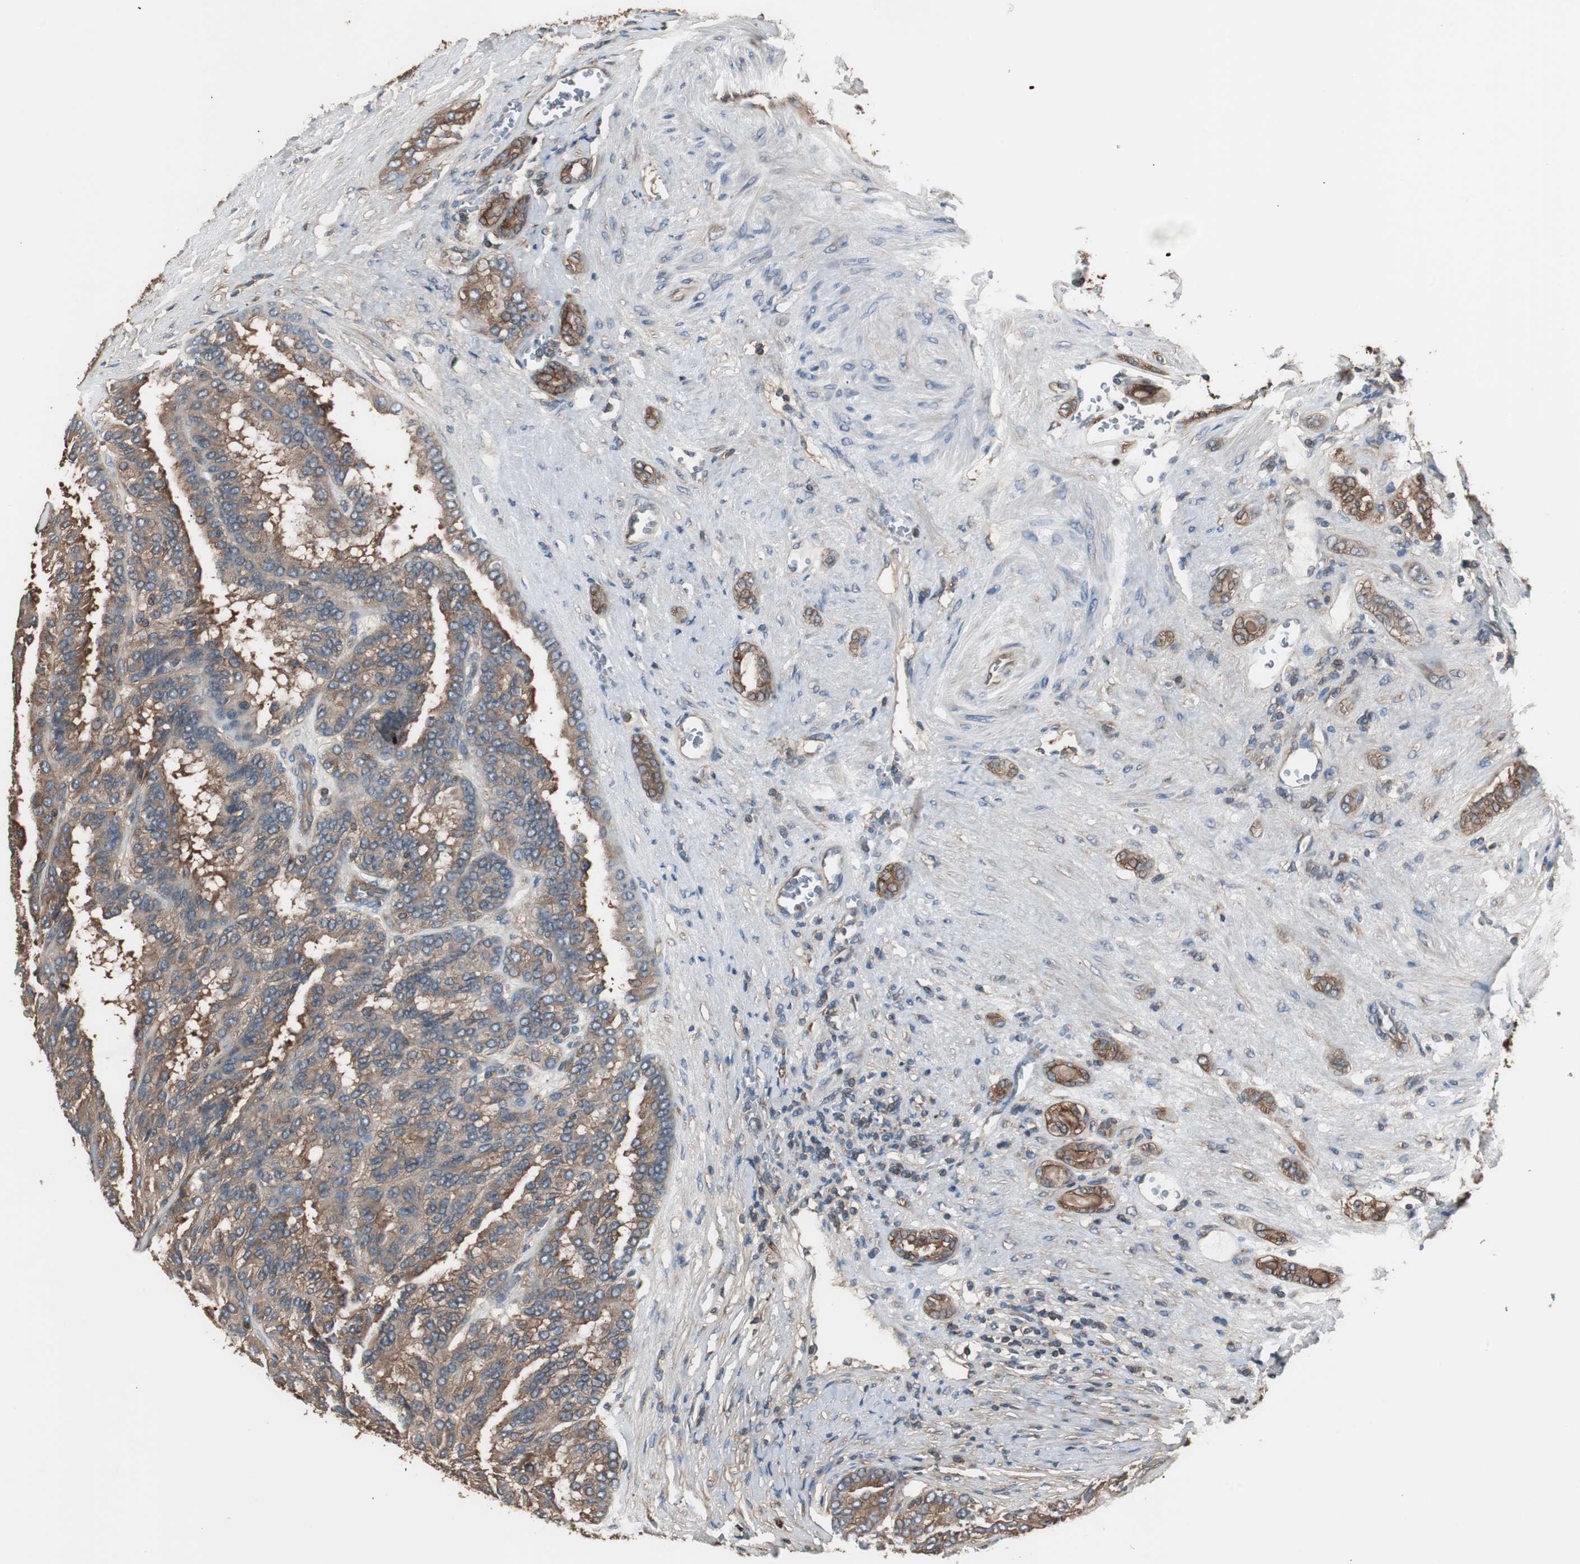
{"staining": {"intensity": "strong", "quantity": ">75%", "location": "cytoplasmic/membranous"}, "tissue": "renal cancer", "cell_type": "Tumor cells", "image_type": "cancer", "snomed": [{"axis": "morphology", "description": "Adenocarcinoma, NOS"}, {"axis": "topography", "description": "Kidney"}], "caption": "High-power microscopy captured an immunohistochemistry (IHC) image of adenocarcinoma (renal), revealing strong cytoplasmic/membranous staining in about >75% of tumor cells.", "gene": "CAPNS1", "patient": {"sex": "male", "age": 46}}